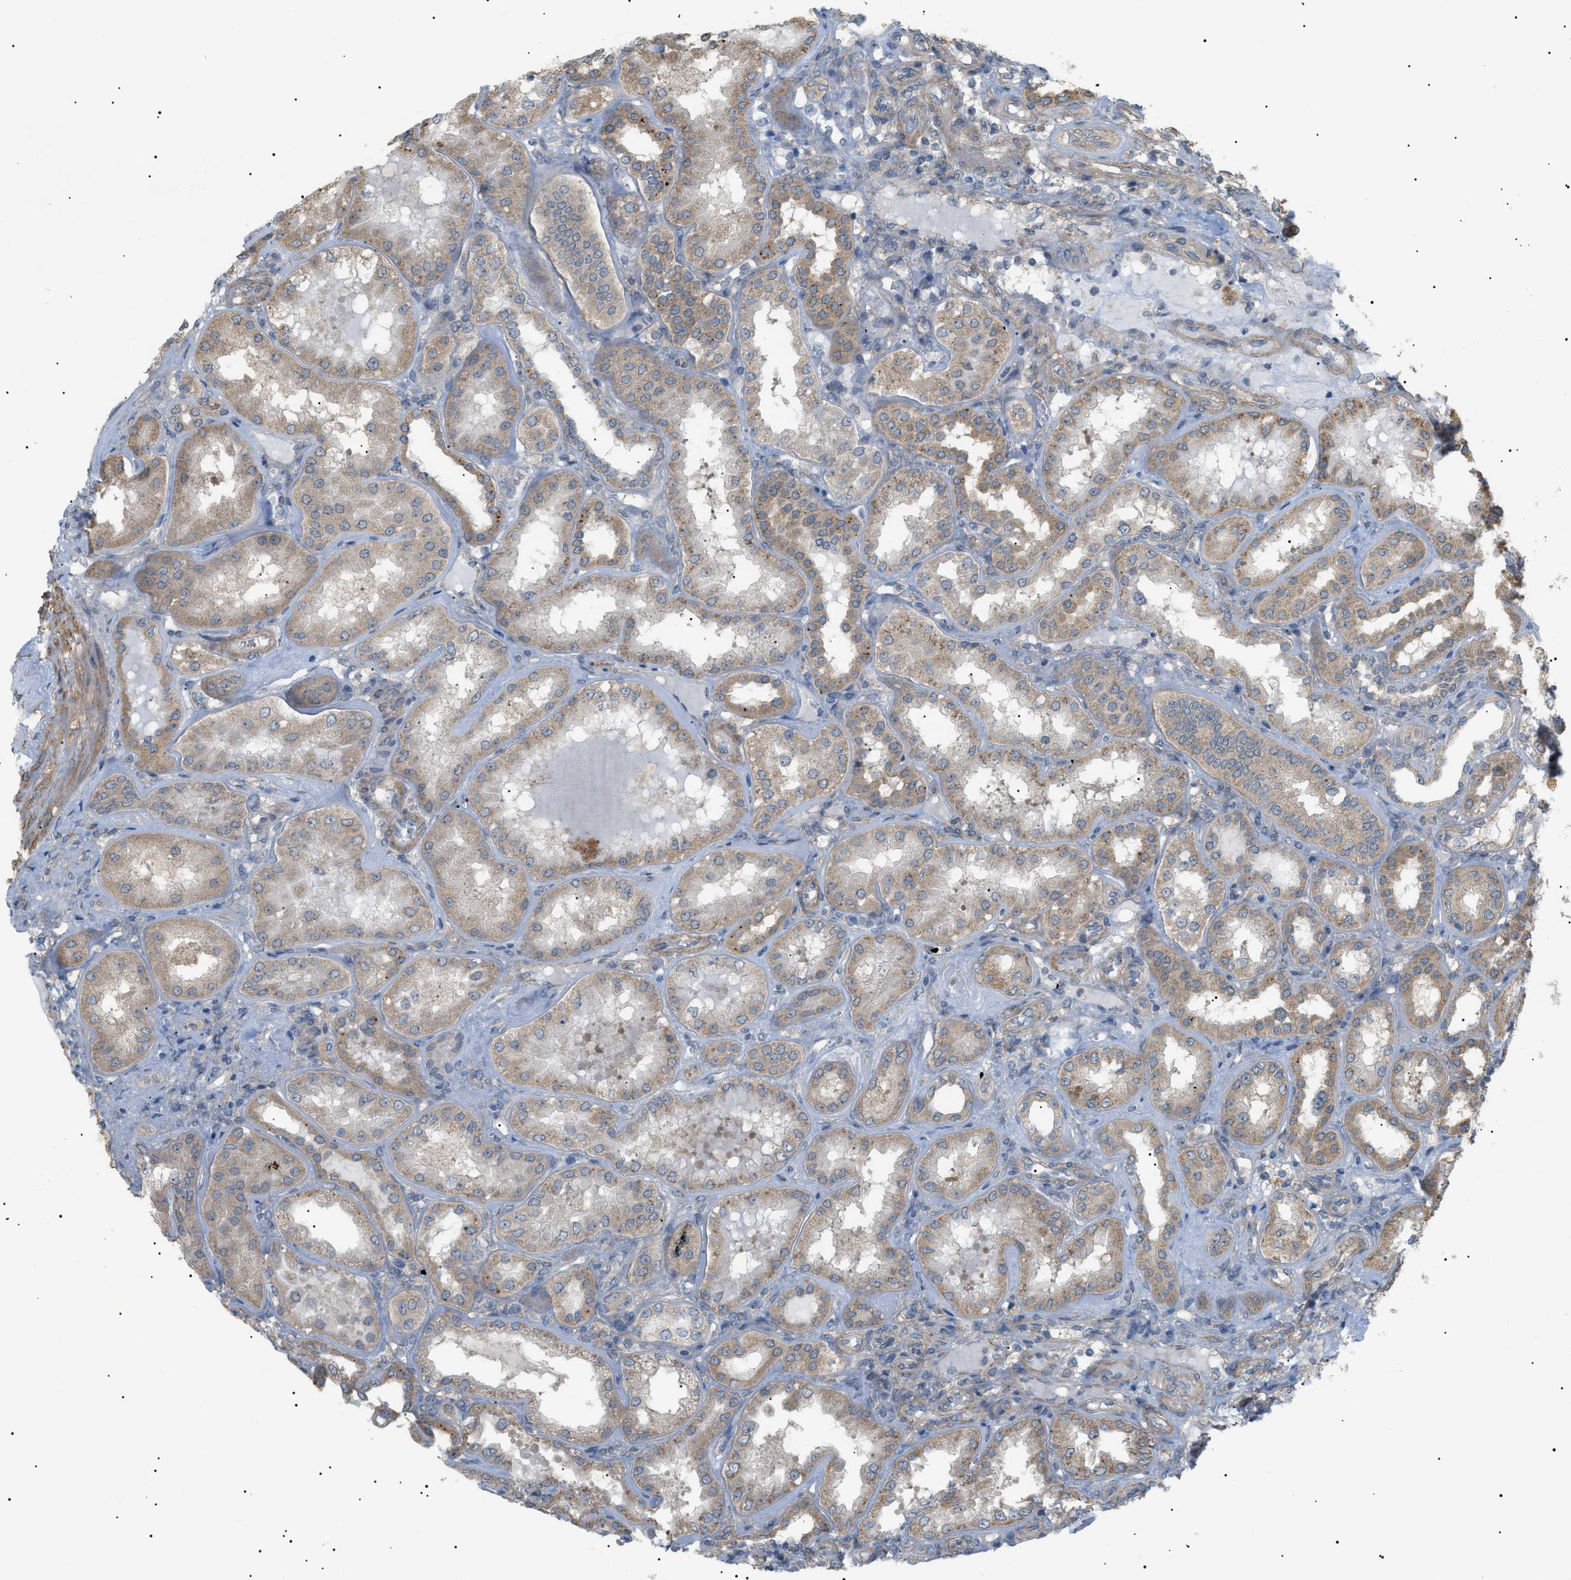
{"staining": {"intensity": "weak", "quantity": "<25%", "location": "cytoplasmic/membranous"}, "tissue": "kidney", "cell_type": "Cells in glomeruli", "image_type": "normal", "snomed": [{"axis": "morphology", "description": "Normal tissue, NOS"}, {"axis": "topography", "description": "Kidney"}], "caption": "Protein analysis of unremarkable kidney shows no significant expression in cells in glomeruli.", "gene": "IRS2", "patient": {"sex": "female", "age": 56}}